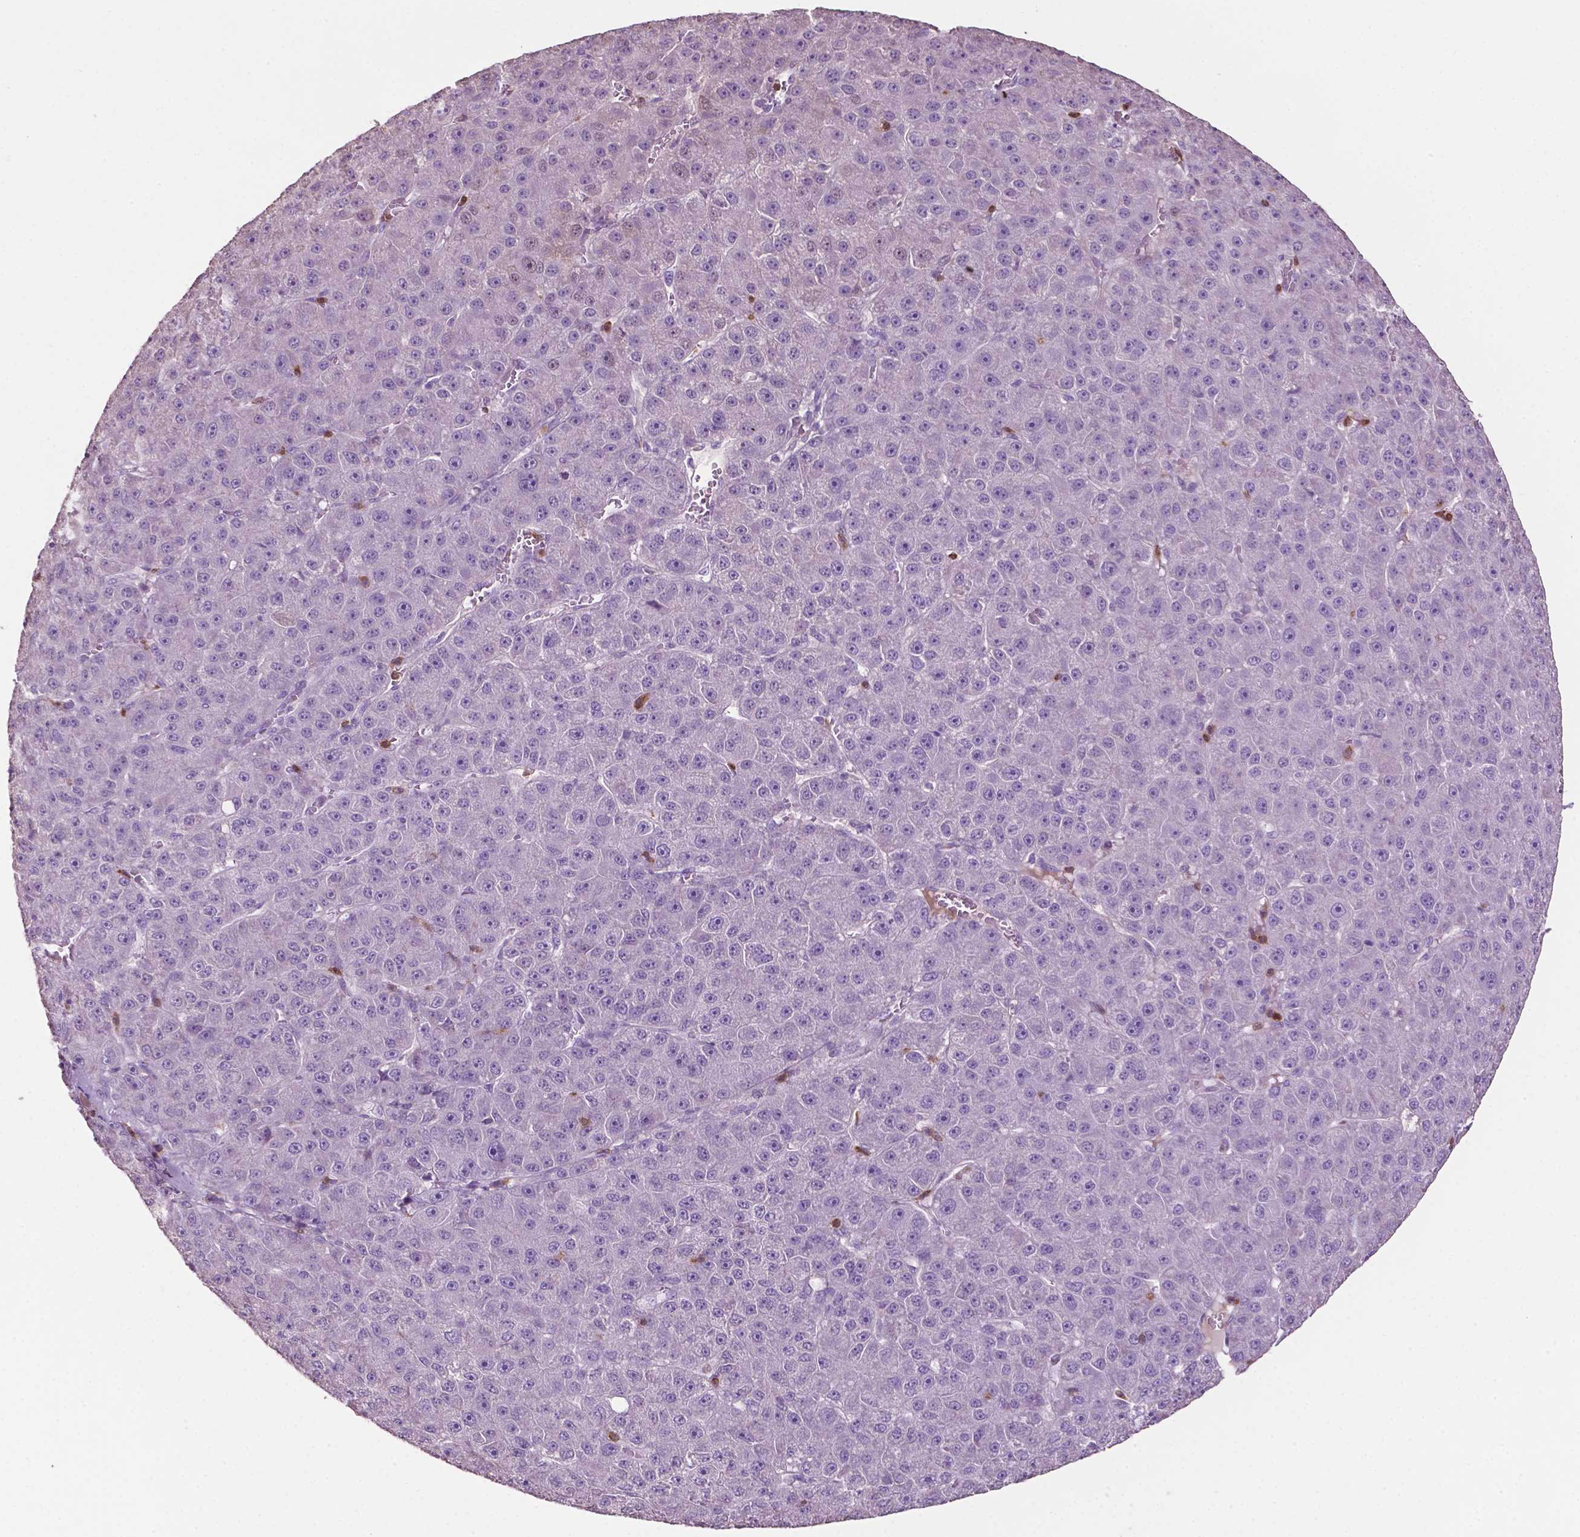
{"staining": {"intensity": "negative", "quantity": "none", "location": "none"}, "tissue": "liver cancer", "cell_type": "Tumor cells", "image_type": "cancer", "snomed": [{"axis": "morphology", "description": "Carcinoma, Hepatocellular, NOS"}, {"axis": "topography", "description": "Liver"}], "caption": "Tumor cells are negative for brown protein staining in liver cancer.", "gene": "TBC1D10C", "patient": {"sex": "male", "age": 67}}